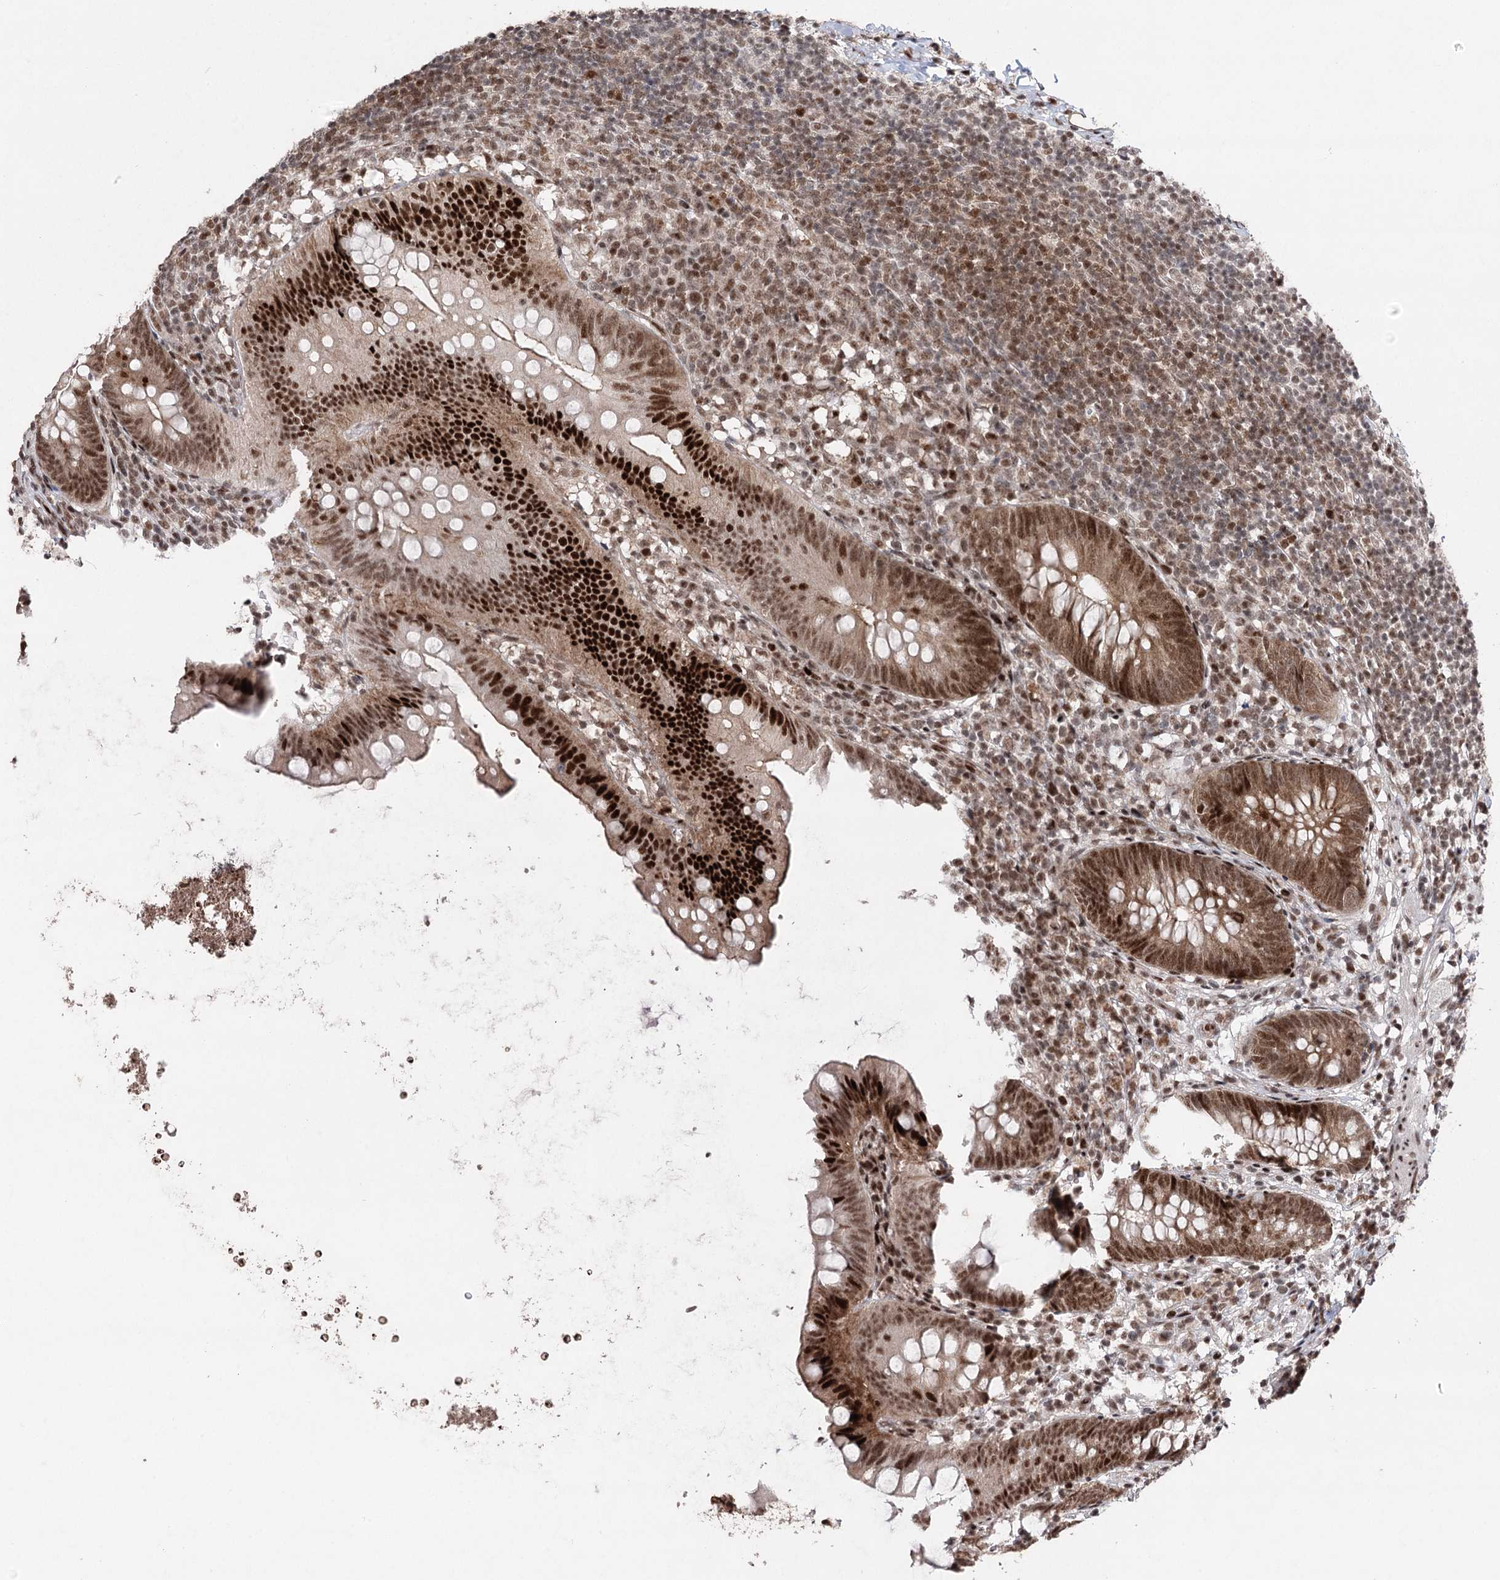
{"staining": {"intensity": "strong", "quantity": "25%-75%", "location": "cytoplasmic/membranous,nuclear"}, "tissue": "appendix", "cell_type": "Glandular cells", "image_type": "normal", "snomed": [{"axis": "morphology", "description": "Normal tissue, NOS"}, {"axis": "topography", "description": "Appendix"}], "caption": "This histopathology image exhibits IHC staining of unremarkable human appendix, with high strong cytoplasmic/membranous,nuclear expression in about 25%-75% of glandular cells.", "gene": "PDCD4", "patient": {"sex": "female", "age": 62}}